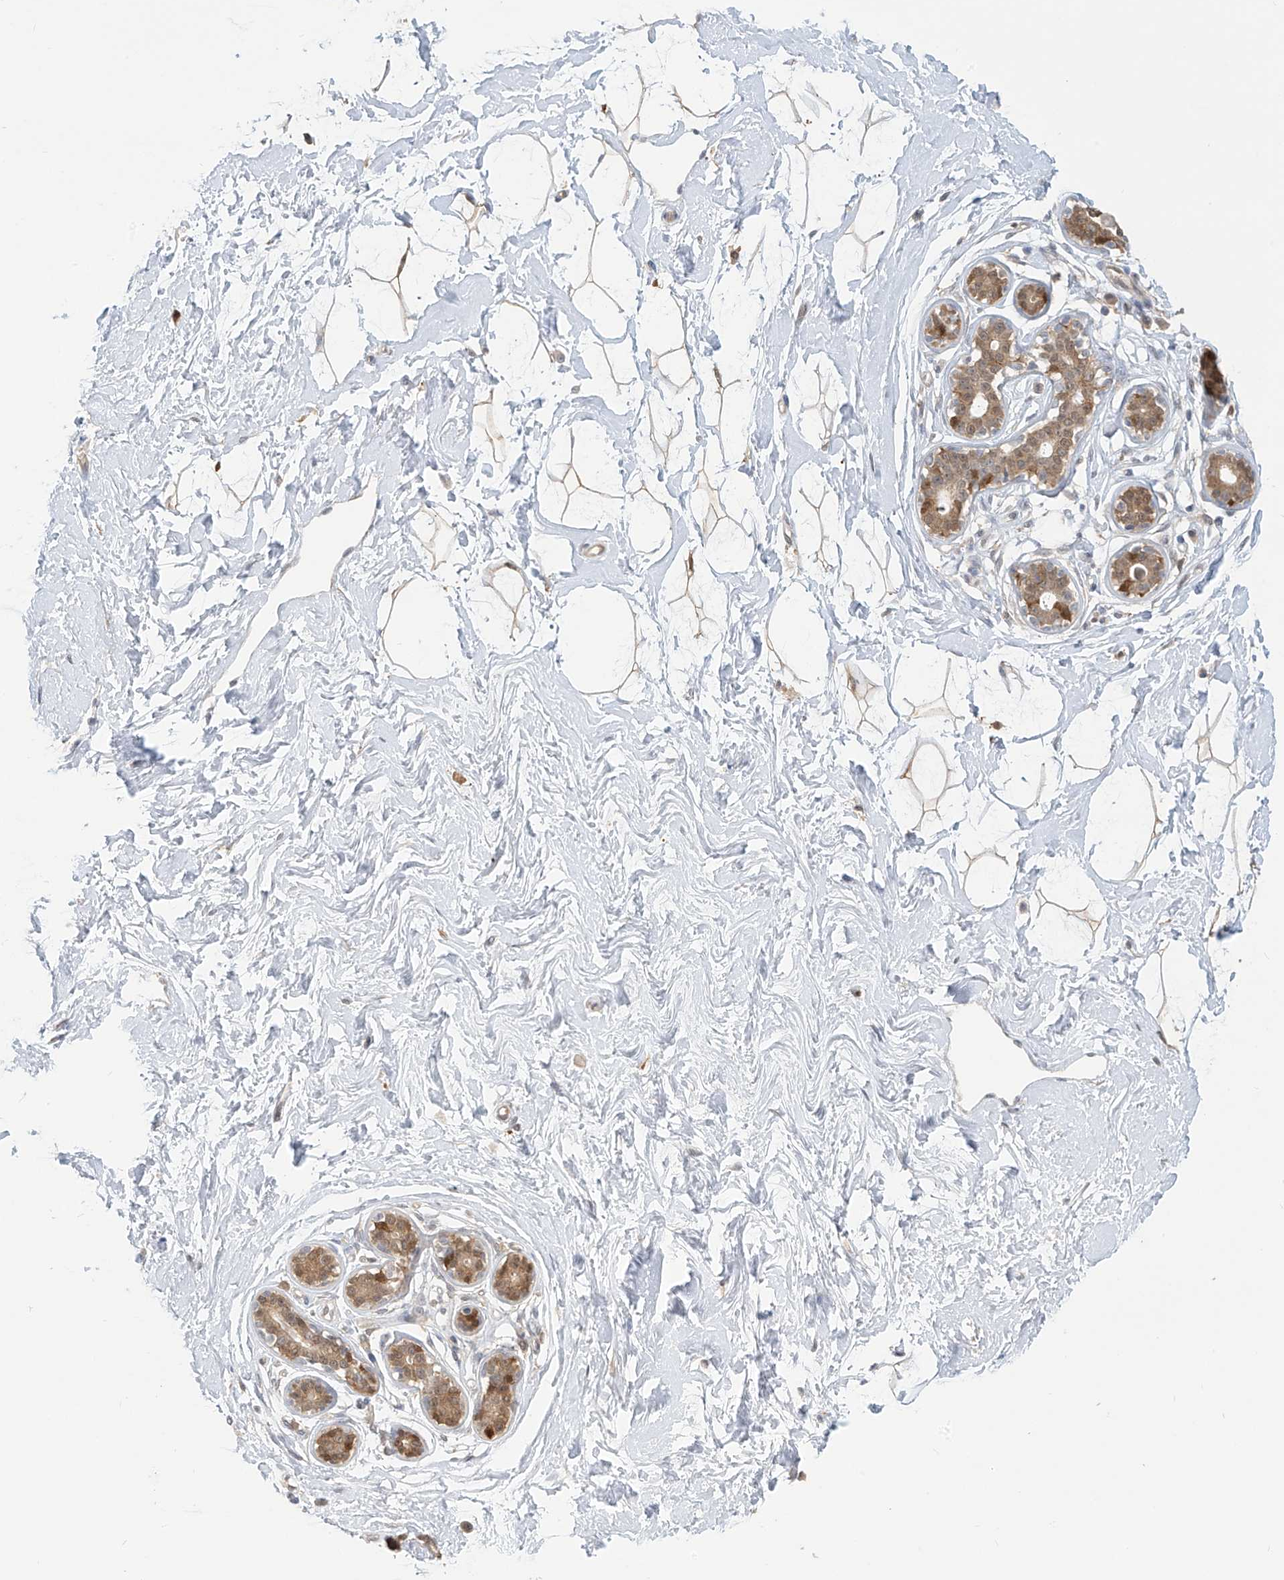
{"staining": {"intensity": "moderate", "quantity": ">75%", "location": "cytoplasmic/membranous"}, "tissue": "breast", "cell_type": "Adipocytes", "image_type": "normal", "snomed": [{"axis": "morphology", "description": "Normal tissue, NOS"}, {"axis": "morphology", "description": "Adenoma, NOS"}, {"axis": "topography", "description": "Breast"}], "caption": "DAB (3,3'-diaminobenzidine) immunohistochemical staining of benign breast demonstrates moderate cytoplasmic/membranous protein staining in approximately >75% of adipocytes.", "gene": "IDH1", "patient": {"sex": "female", "age": 23}}